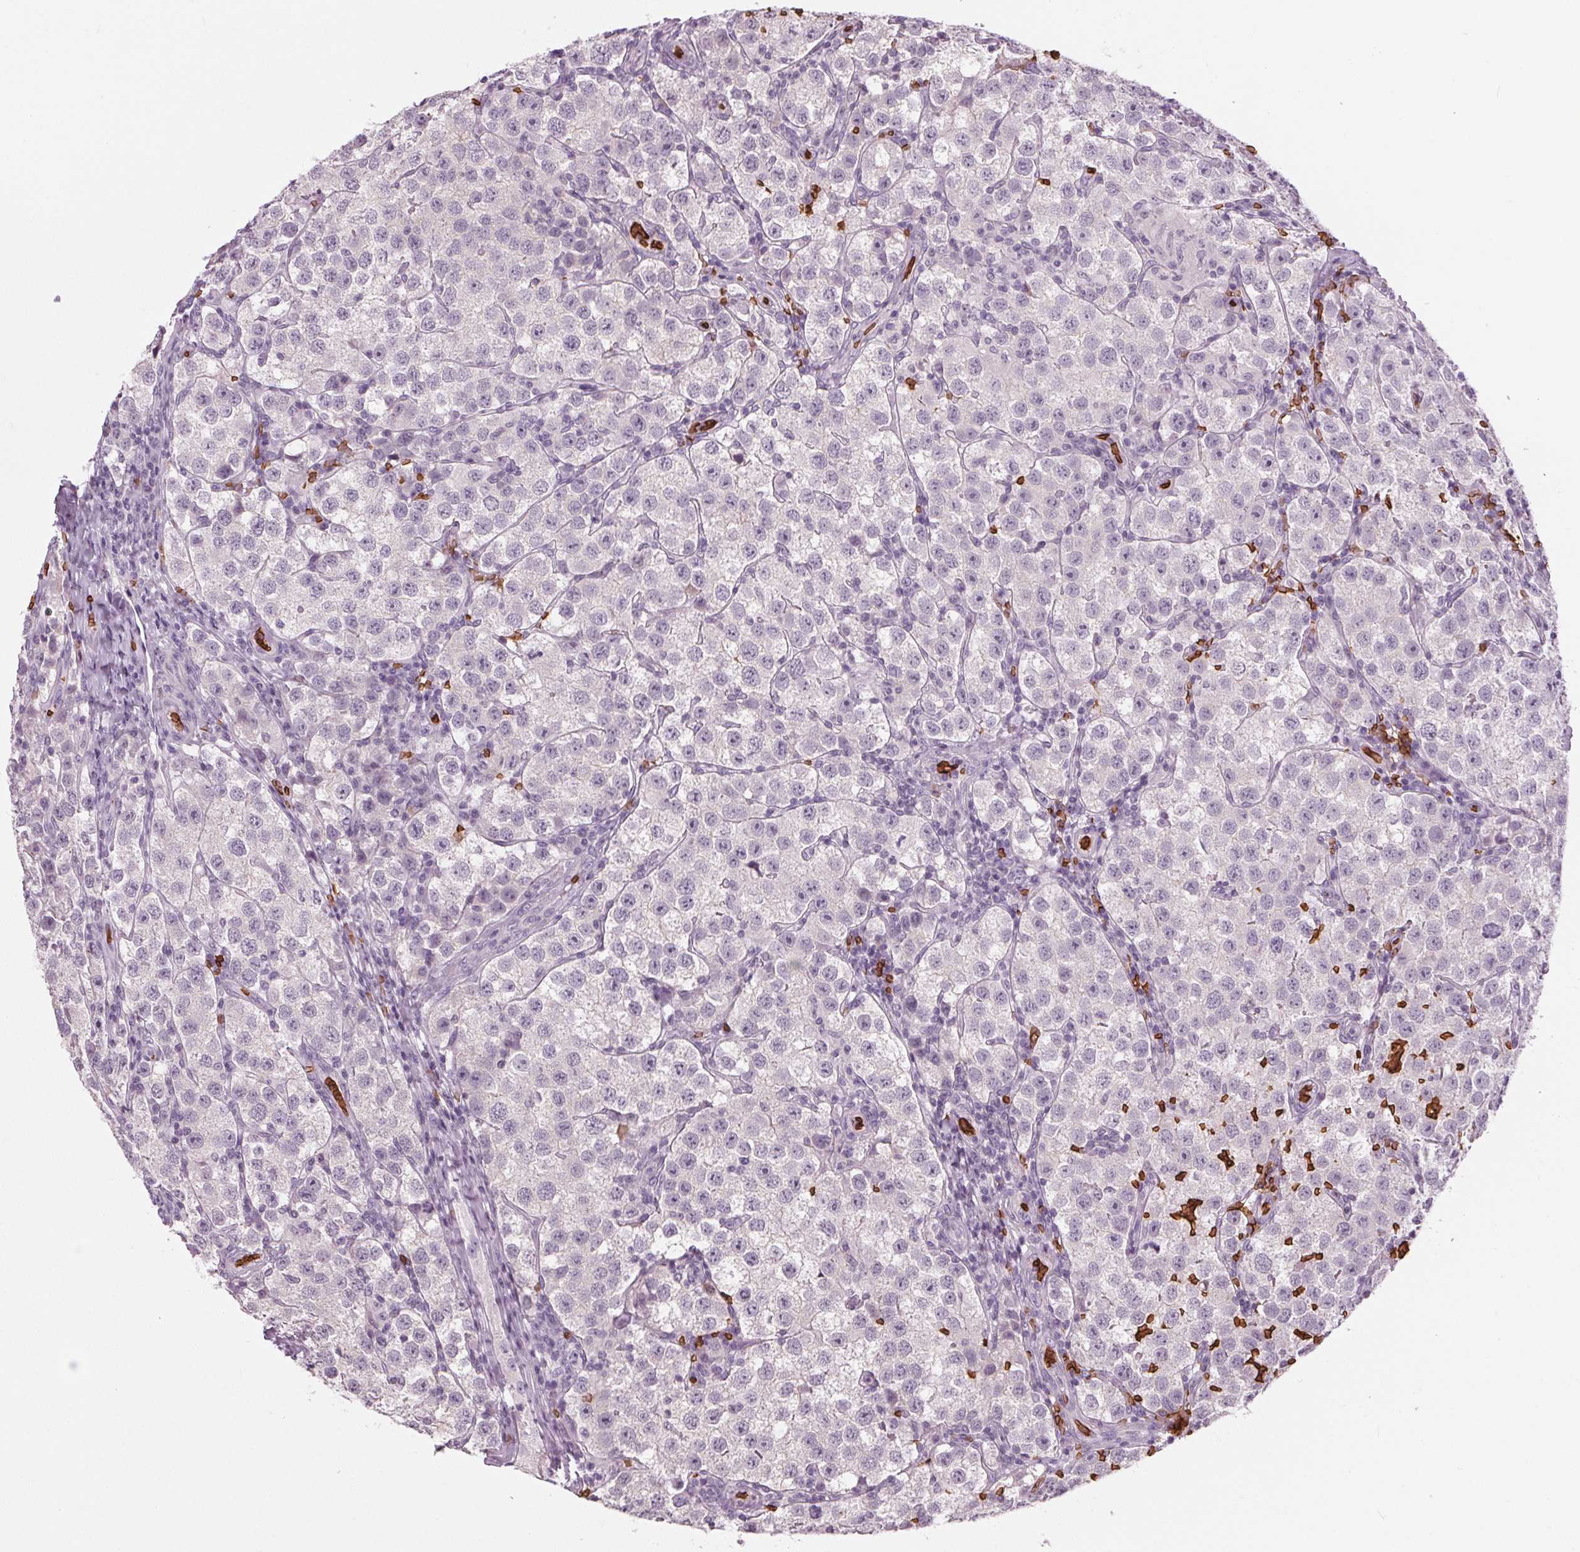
{"staining": {"intensity": "negative", "quantity": "none", "location": "none"}, "tissue": "testis cancer", "cell_type": "Tumor cells", "image_type": "cancer", "snomed": [{"axis": "morphology", "description": "Seminoma, NOS"}, {"axis": "topography", "description": "Testis"}], "caption": "IHC photomicrograph of testis cancer (seminoma) stained for a protein (brown), which exhibits no expression in tumor cells.", "gene": "SLC4A1", "patient": {"sex": "male", "age": 37}}